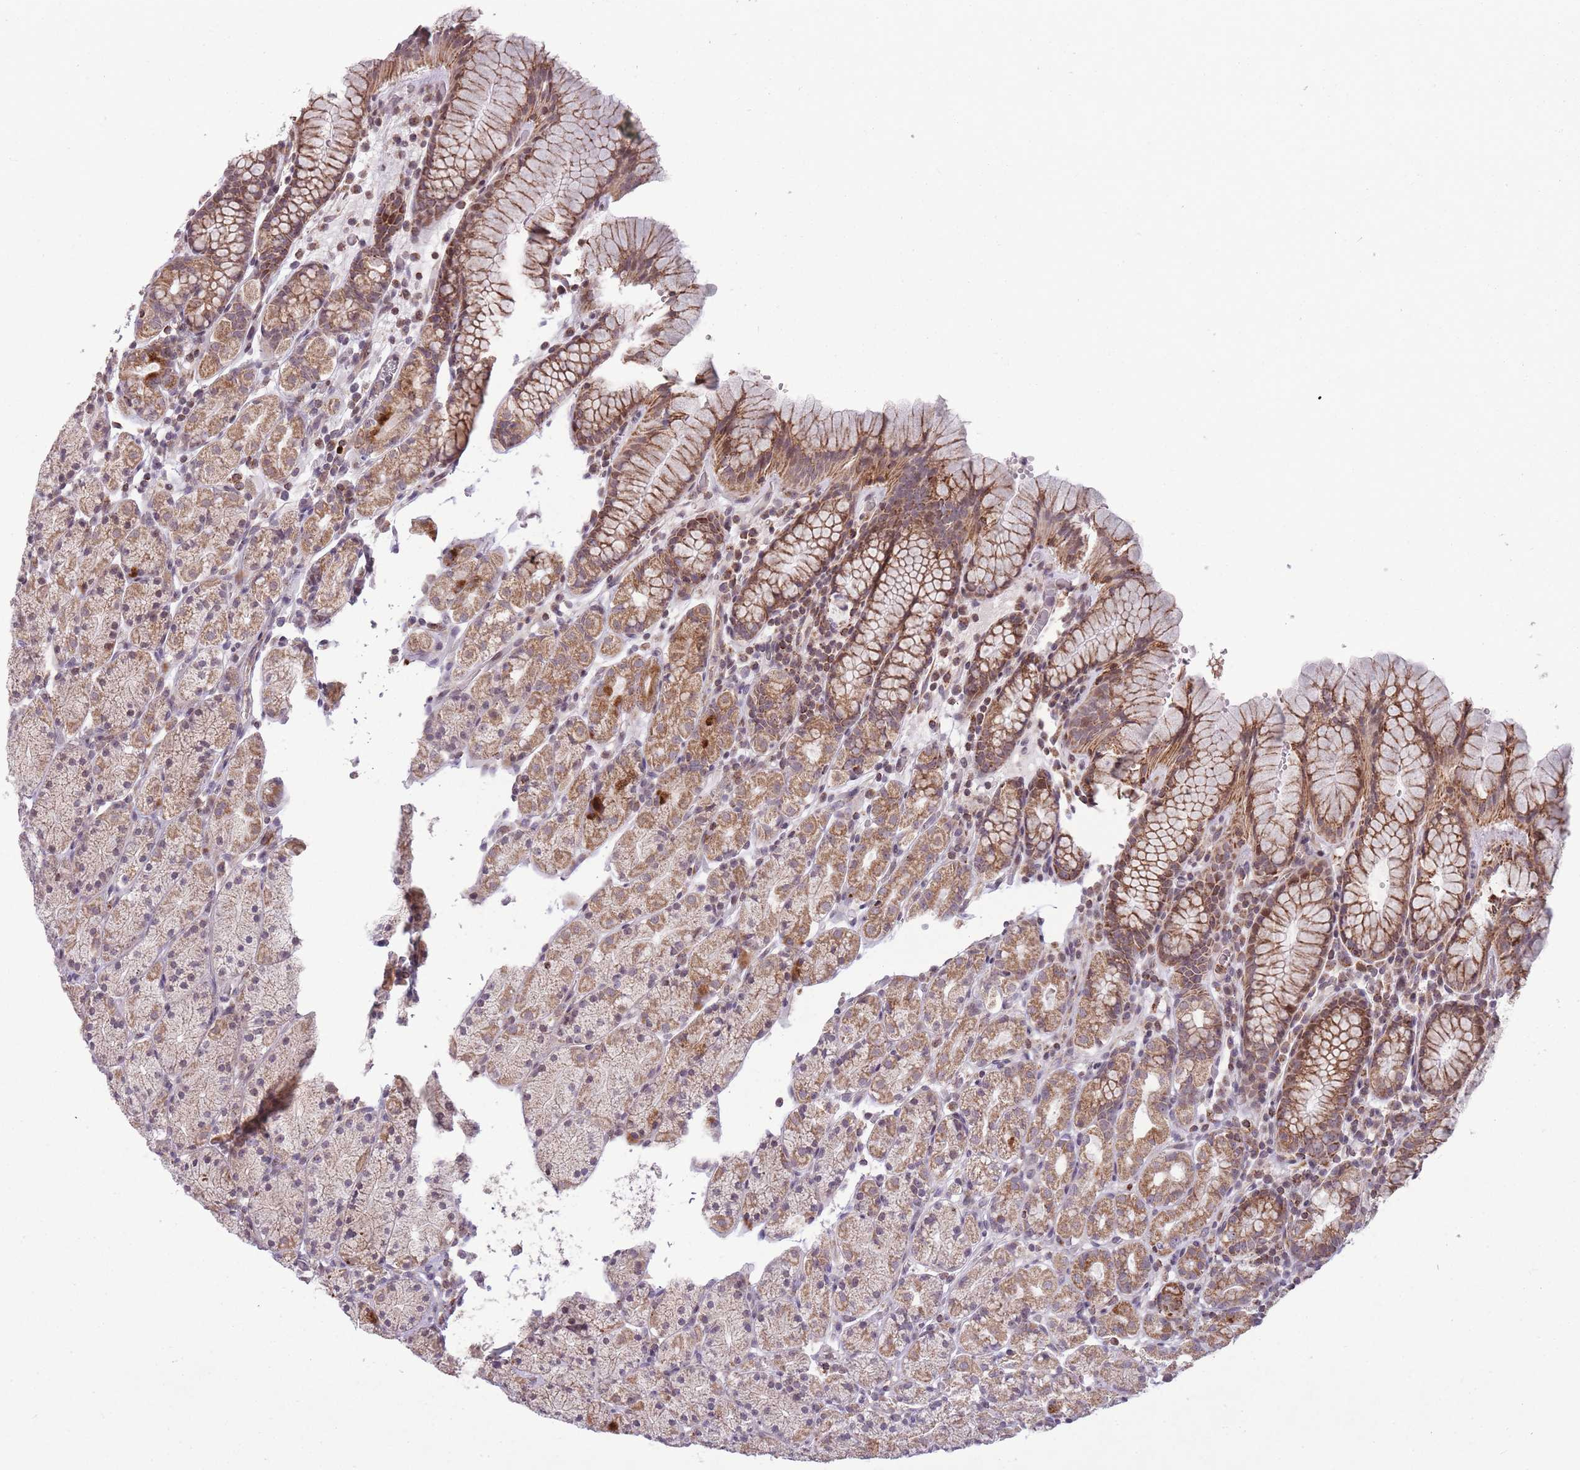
{"staining": {"intensity": "moderate", "quantity": ">75%", "location": "cytoplasmic/membranous"}, "tissue": "stomach", "cell_type": "Glandular cells", "image_type": "normal", "snomed": [{"axis": "morphology", "description": "Normal tissue, NOS"}, {"axis": "topography", "description": "Stomach, upper"}, {"axis": "topography", "description": "Stomach"}], "caption": "Moderate cytoplasmic/membranous positivity is identified in about >75% of glandular cells in benign stomach.", "gene": "DPYSL4", "patient": {"sex": "male", "age": 62}}